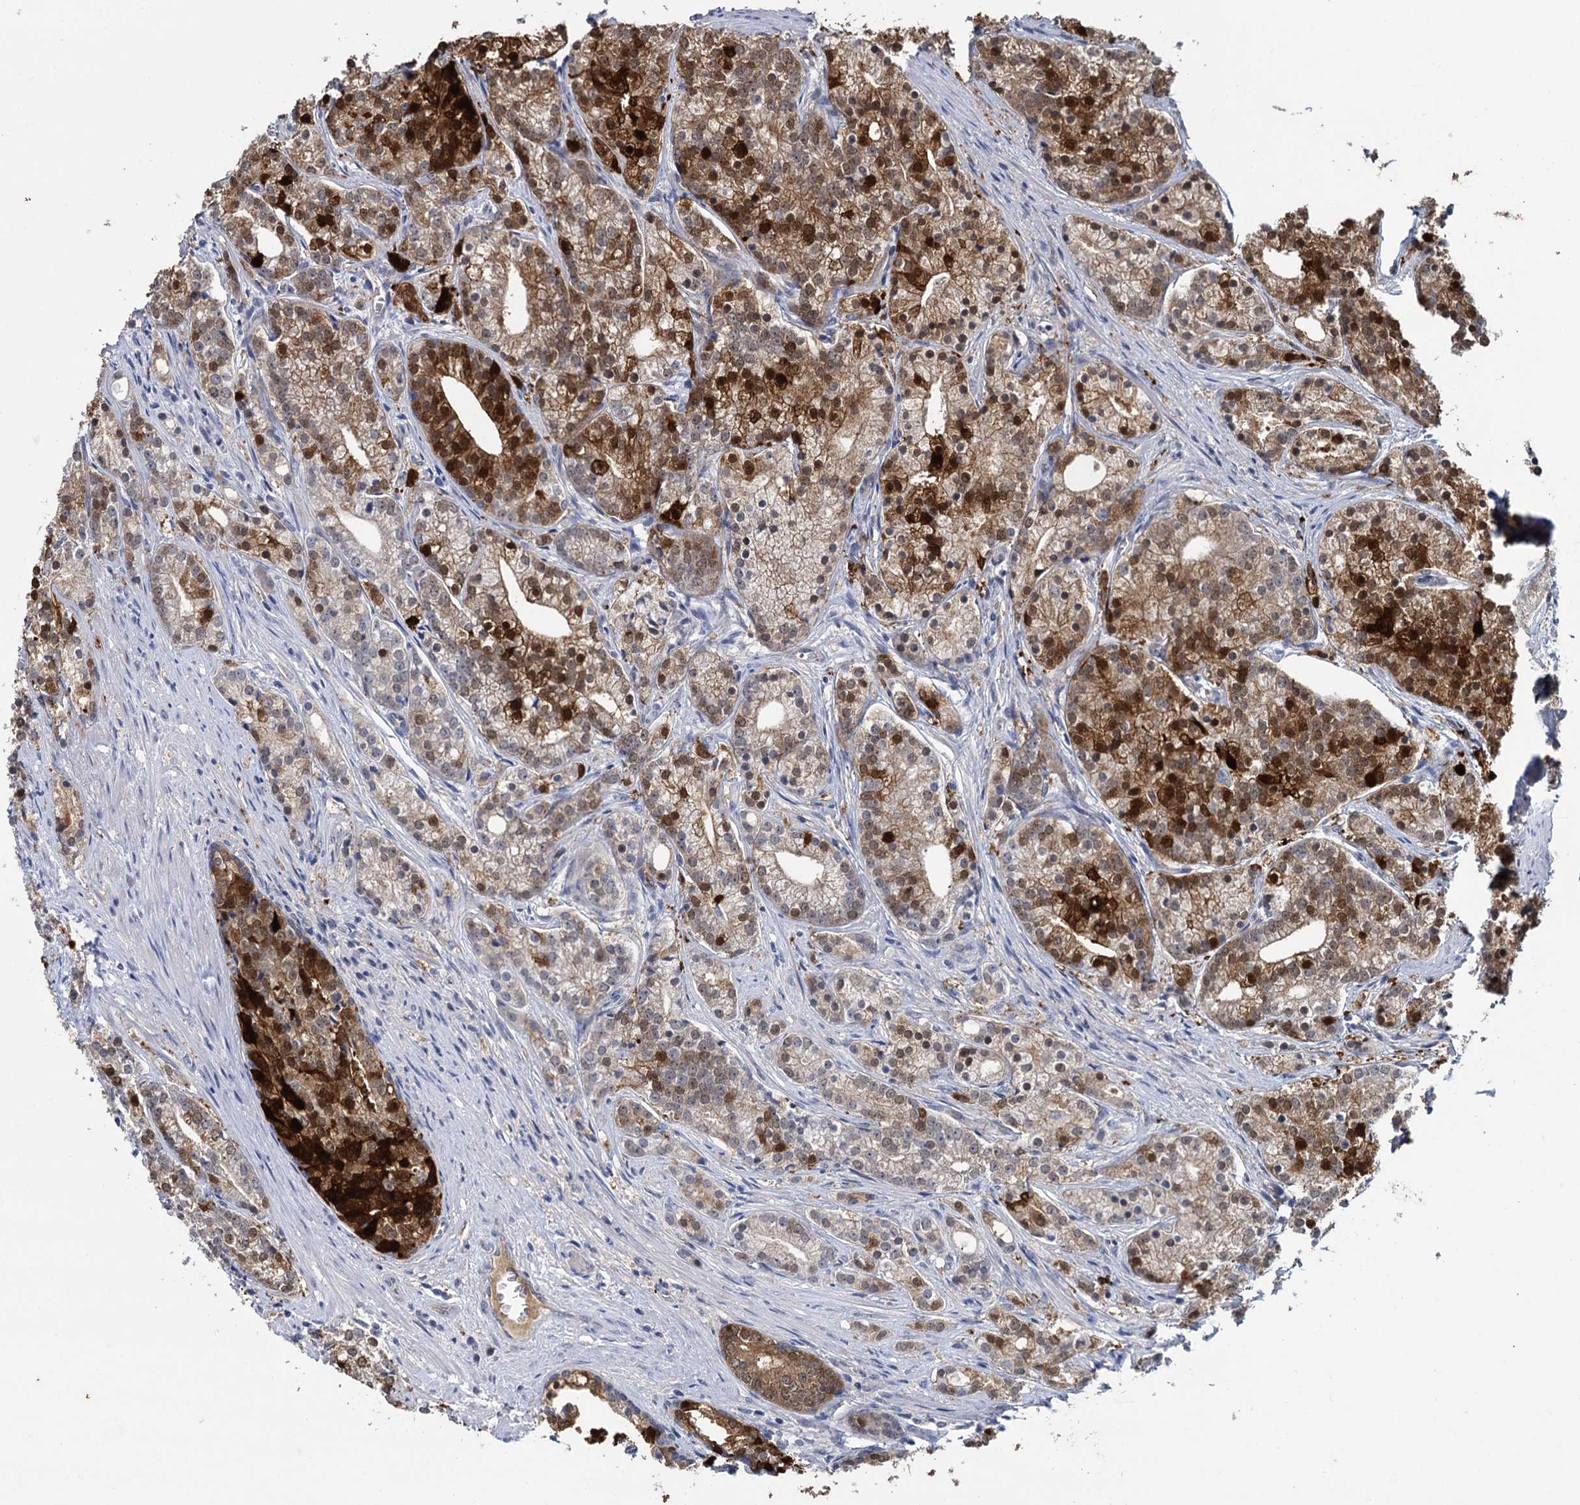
{"staining": {"intensity": "strong", "quantity": "25%-75%", "location": "cytoplasmic/membranous,nuclear"}, "tissue": "prostate cancer", "cell_type": "Tumor cells", "image_type": "cancer", "snomed": [{"axis": "morphology", "description": "Adenocarcinoma, Low grade"}, {"axis": "topography", "description": "Prostate"}], "caption": "High-power microscopy captured an immunohistochemistry (IHC) histopathology image of prostate cancer, revealing strong cytoplasmic/membranous and nuclear positivity in approximately 25%-75% of tumor cells. (DAB (3,3'-diaminobenzidine) IHC, brown staining for protein, blue staining for nuclei).", "gene": "GLO1", "patient": {"sex": "male", "age": 71}}